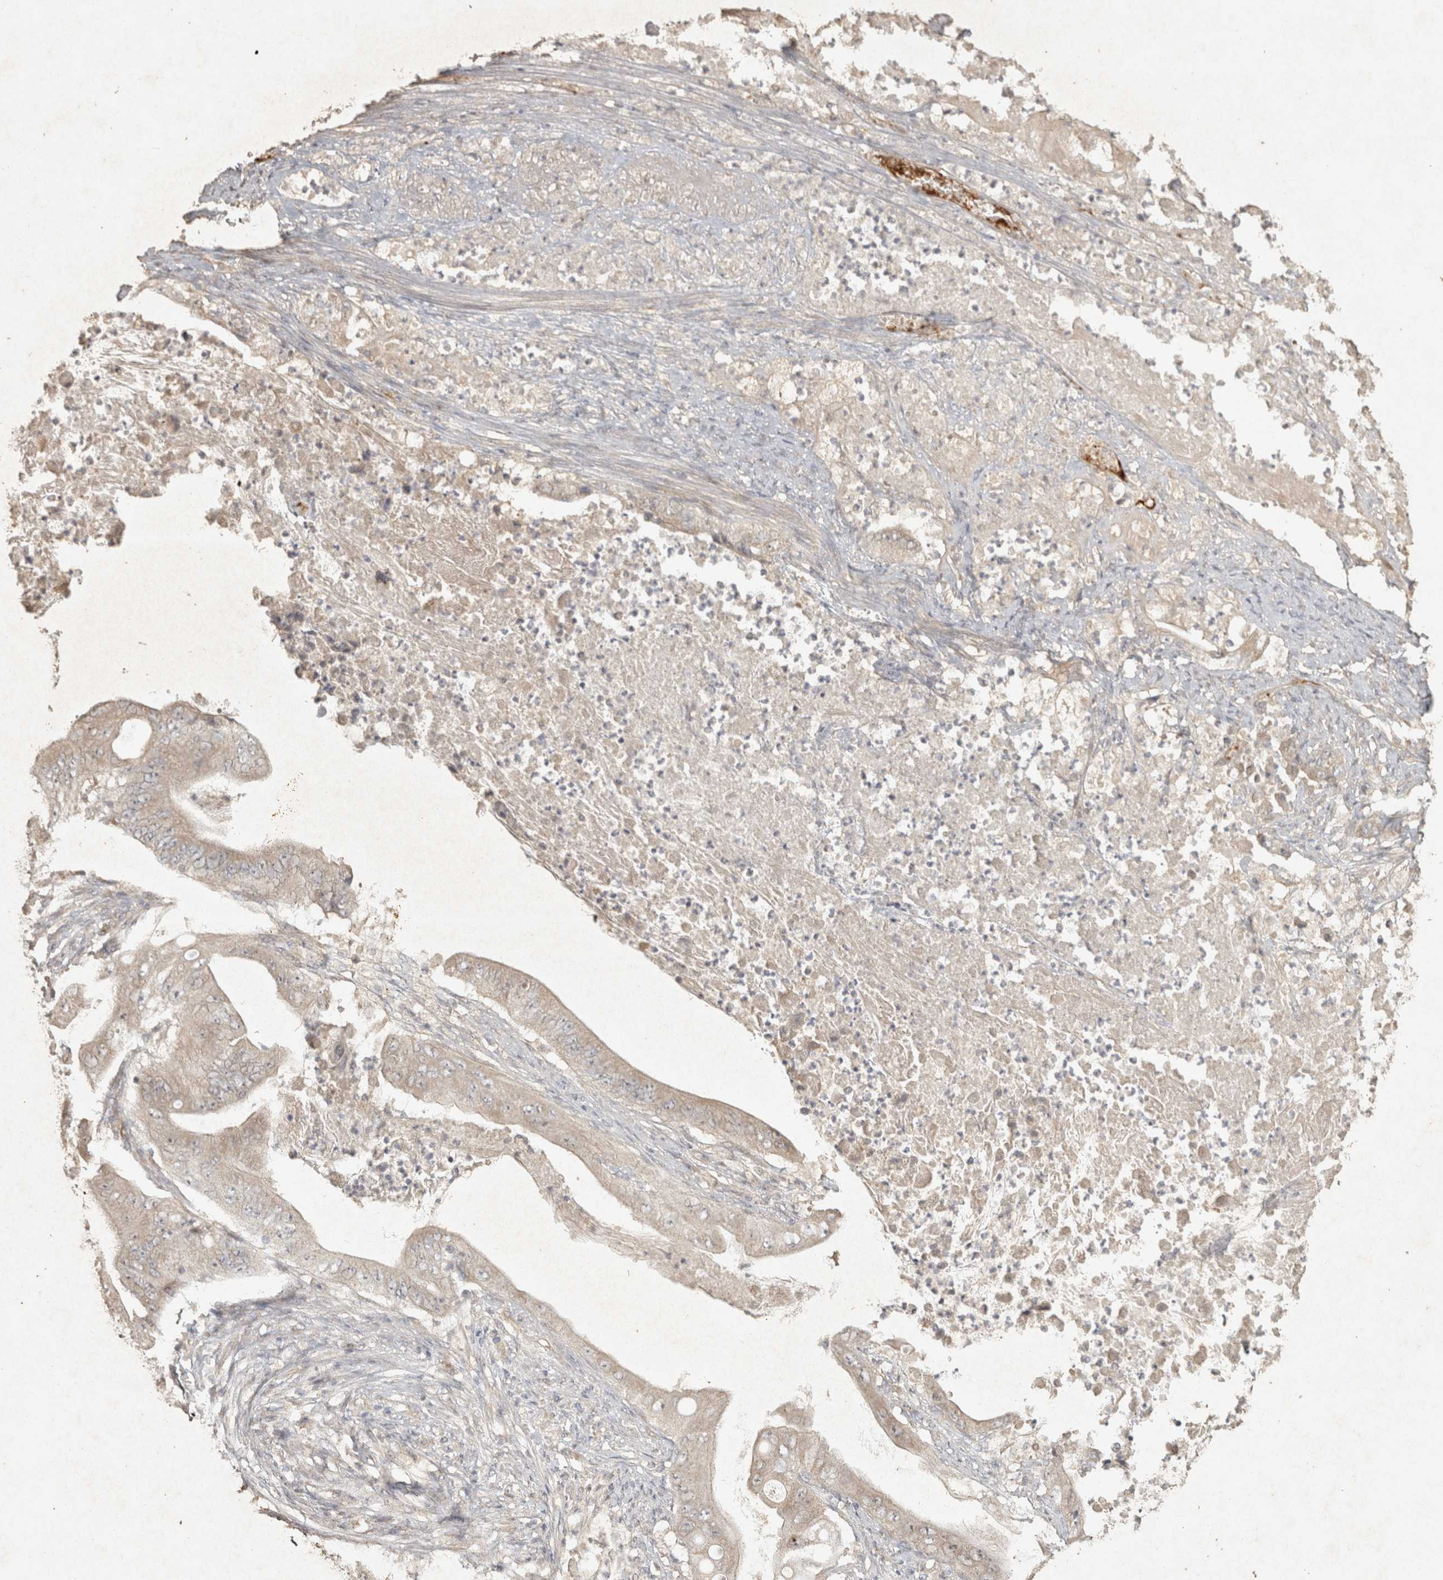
{"staining": {"intensity": "weak", "quantity": "25%-75%", "location": "cytoplasmic/membranous"}, "tissue": "stomach cancer", "cell_type": "Tumor cells", "image_type": "cancer", "snomed": [{"axis": "morphology", "description": "Adenocarcinoma, NOS"}, {"axis": "topography", "description": "Stomach"}], "caption": "Weak cytoplasmic/membranous positivity for a protein is present in about 25%-75% of tumor cells of adenocarcinoma (stomach) using immunohistochemistry.", "gene": "OSTN", "patient": {"sex": "female", "age": 73}}